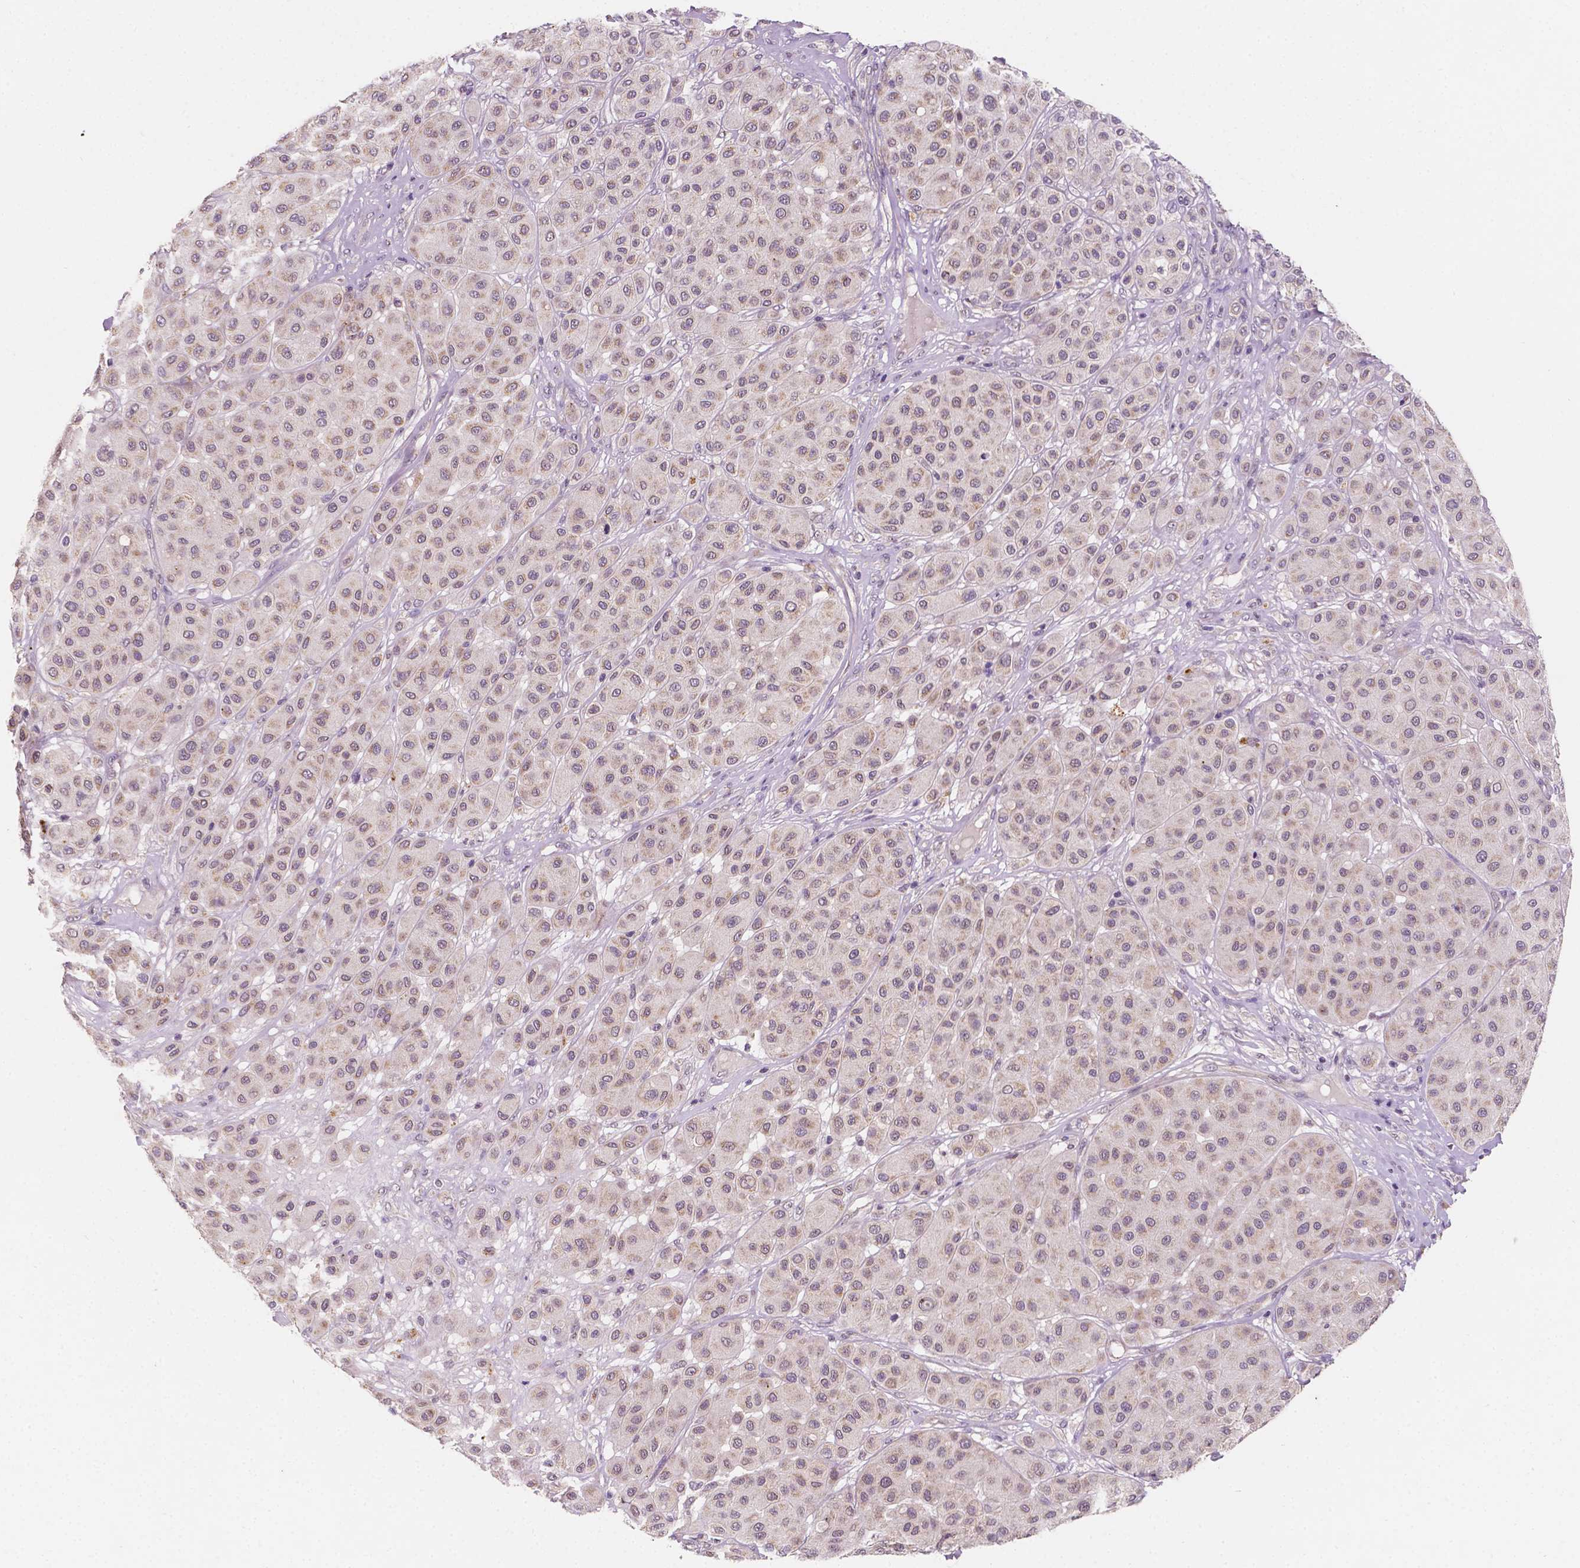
{"staining": {"intensity": "negative", "quantity": "none", "location": "none"}, "tissue": "melanoma", "cell_type": "Tumor cells", "image_type": "cancer", "snomed": [{"axis": "morphology", "description": "Malignant melanoma, Metastatic site"}, {"axis": "topography", "description": "Smooth muscle"}], "caption": "High power microscopy histopathology image of an immunohistochemistry image of melanoma, revealing no significant expression in tumor cells.", "gene": "SIRT2", "patient": {"sex": "male", "age": 41}}